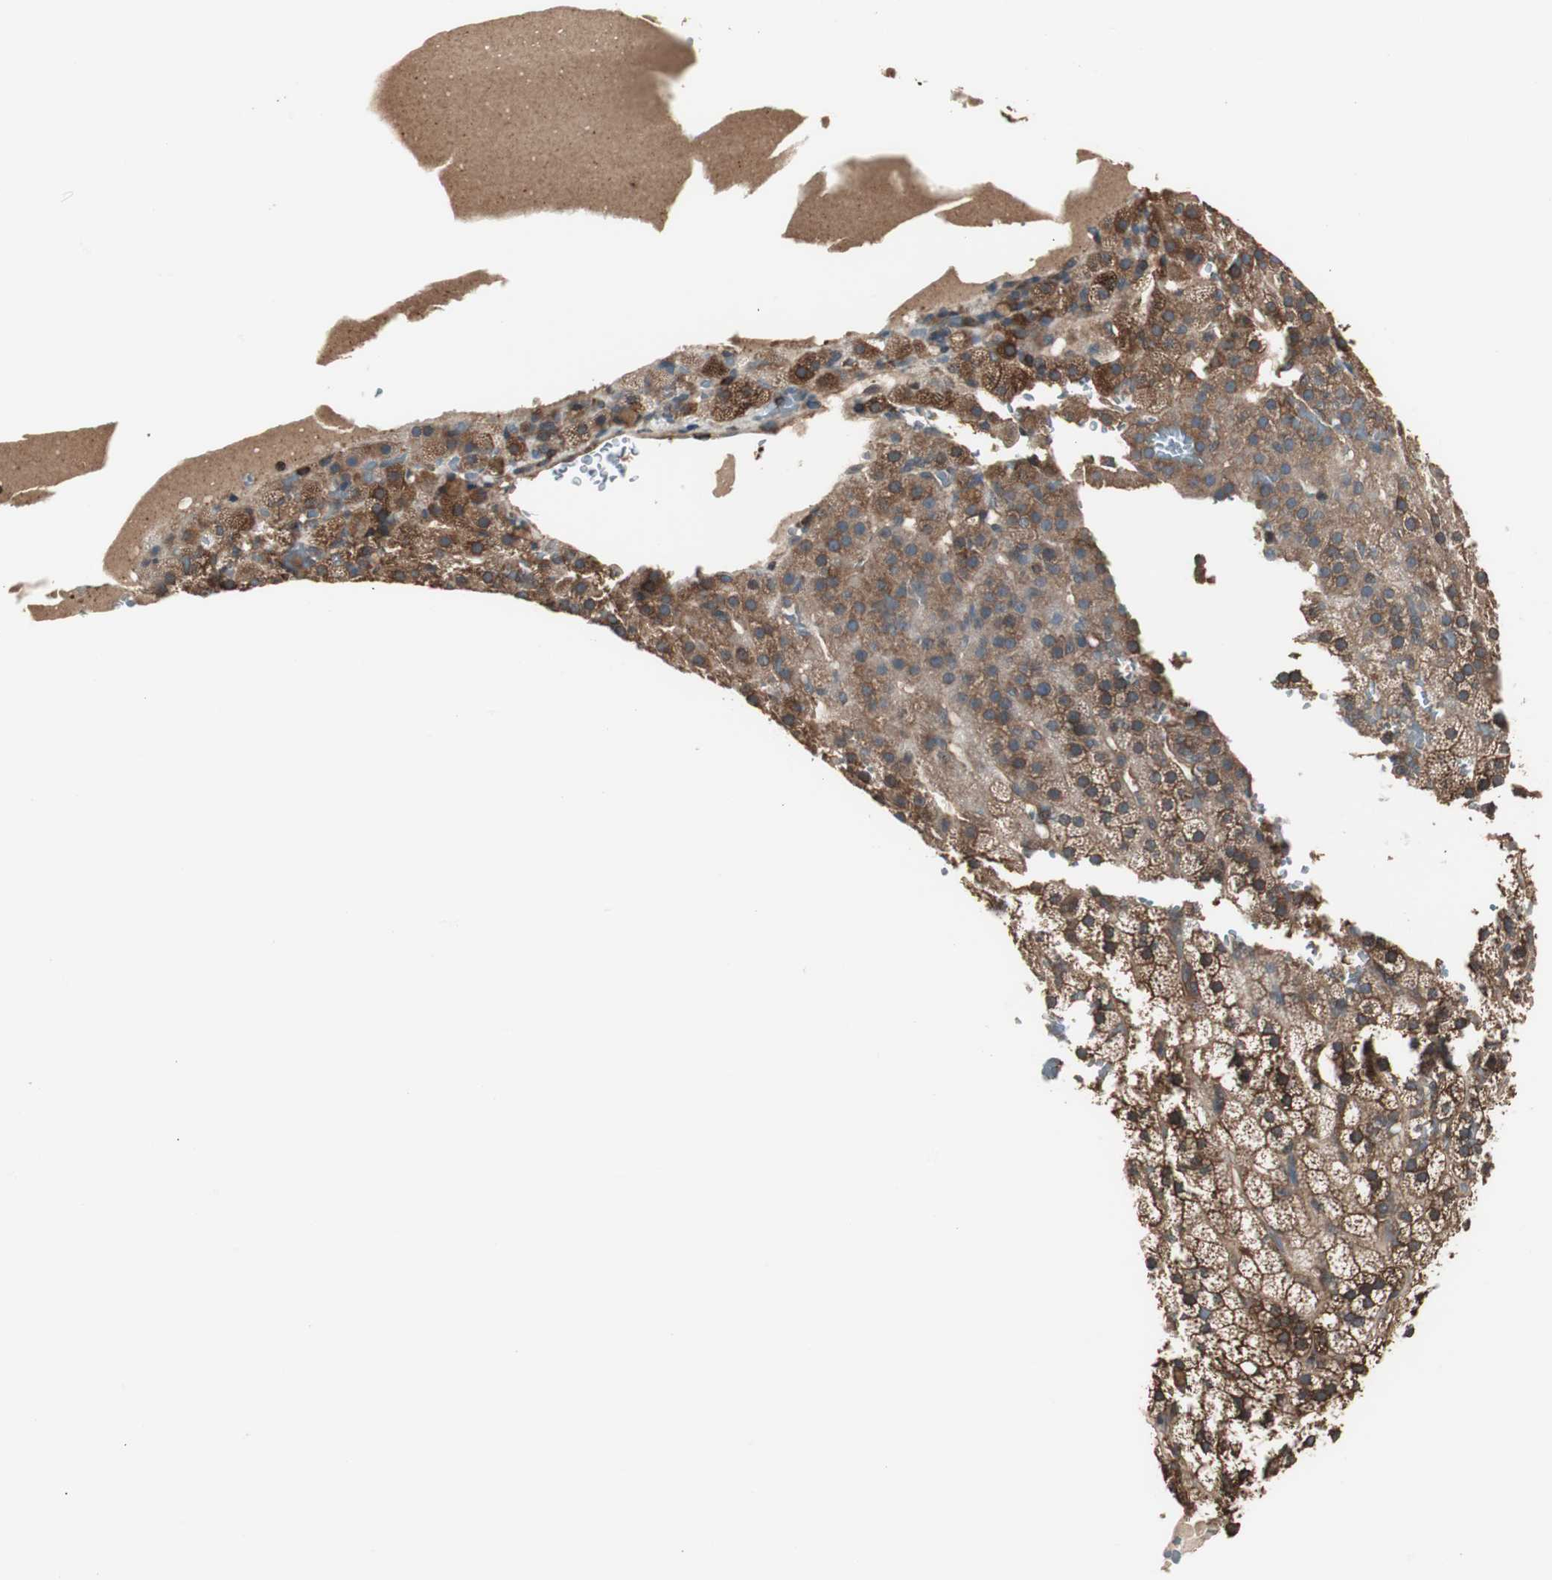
{"staining": {"intensity": "strong", "quantity": ">75%", "location": "cytoplasmic/membranous"}, "tissue": "adrenal gland", "cell_type": "Glandular cells", "image_type": "normal", "snomed": [{"axis": "morphology", "description": "Normal tissue, NOS"}, {"axis": "topography", "description": "Adrenal gland"}], "caption": "Approximately >75% of glandular cells in benign adrenal gland show strong cytoplasmic/membranous protein positivity as visualized by brown immunohistochemical staining.", "gene": "CAPNS1", "patient": {"sex": "male", "age": 35}}